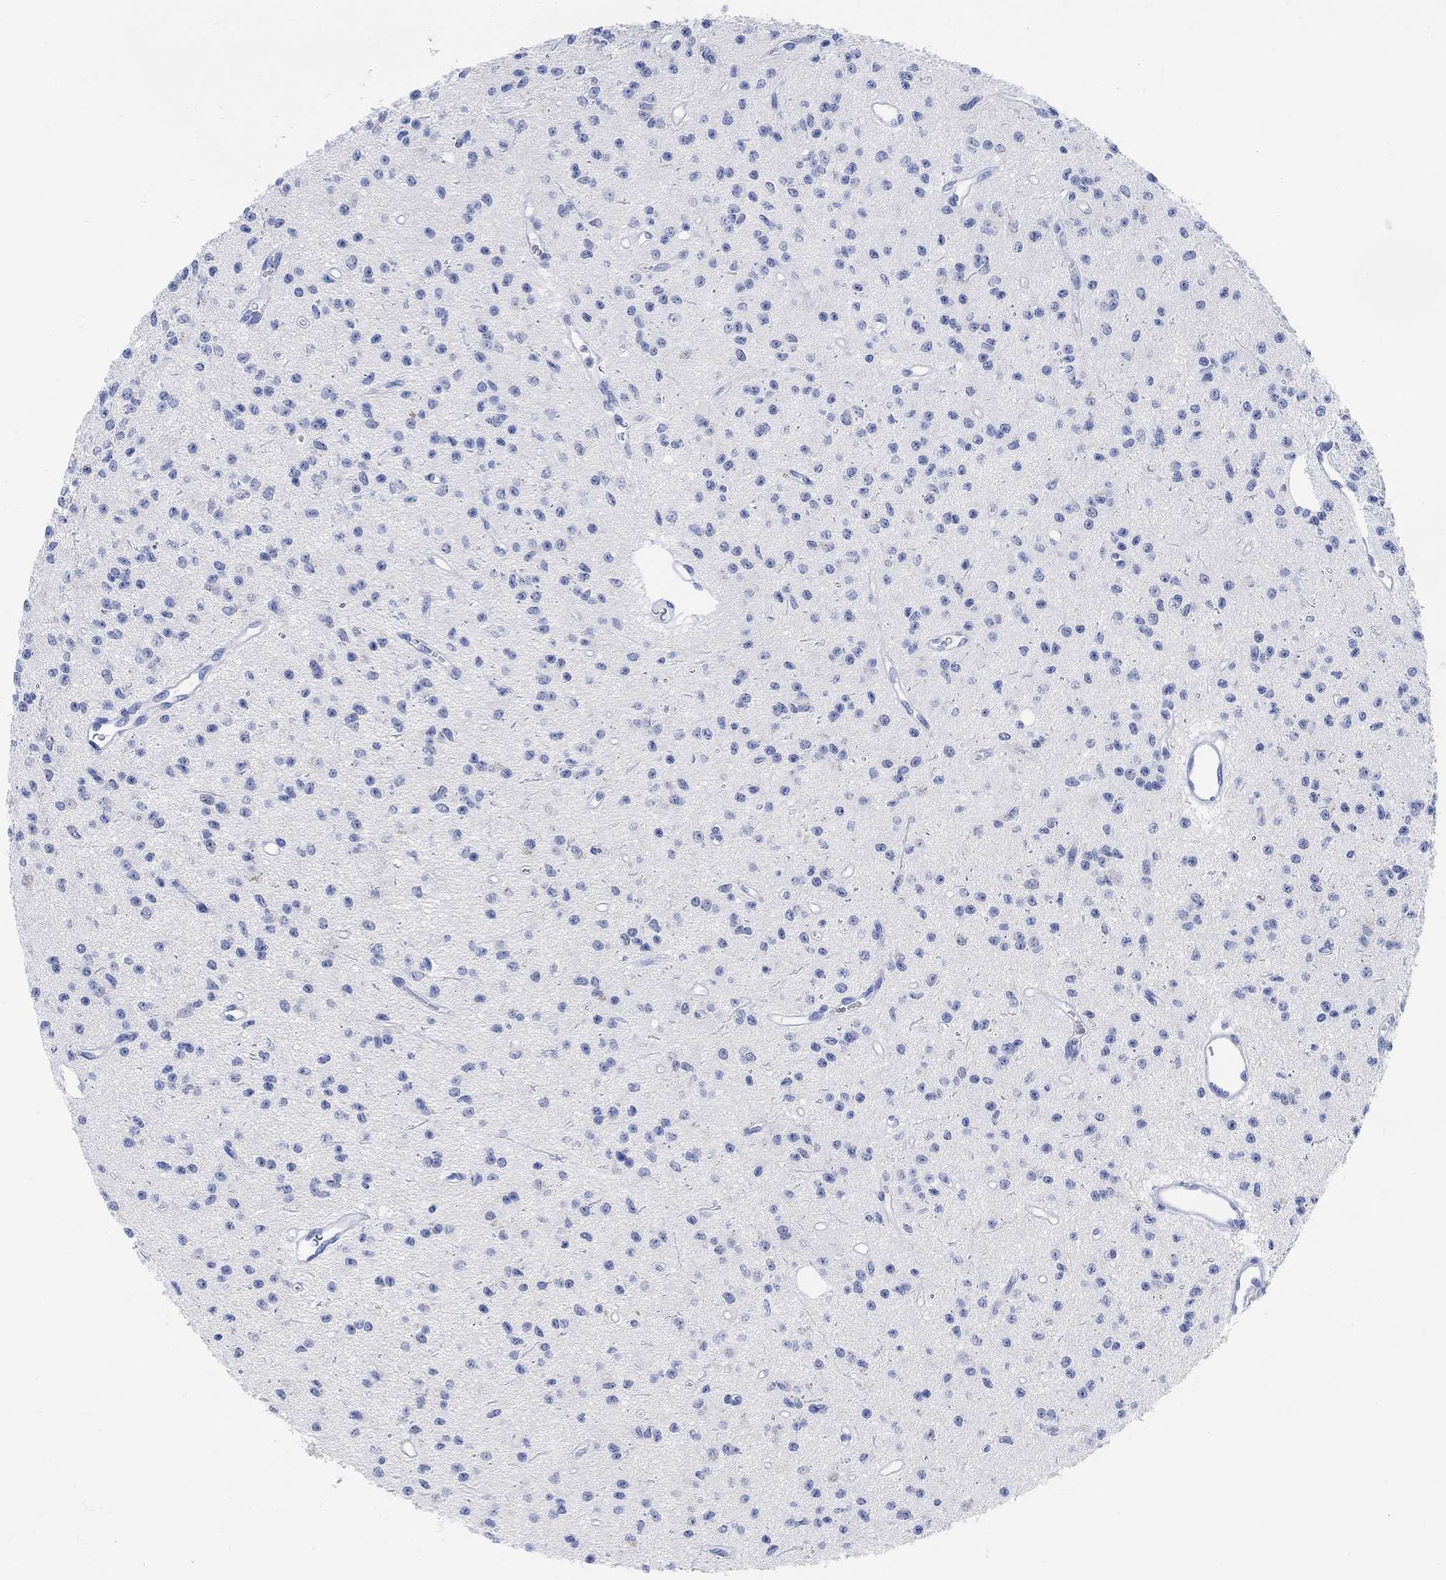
{"staining": {"intensity": "negative", "quantity": "none", "location": "none"}, "tissue": "glioma", "cell_type": "Tumor cells", "image_type": "cancer", "snomed": [{"axis": "morphology", "description": "Glioma, malignant, Low grade"}, {"axis": "topography", "description": "Brain"}], "caption": "This is an immunohistochemistry (IHC) micrograph of malignant glioma (low-grade). There is no expression in tumor cells.", "gene": "ENO4", "patient": {"sex": "female", "age": 45}}